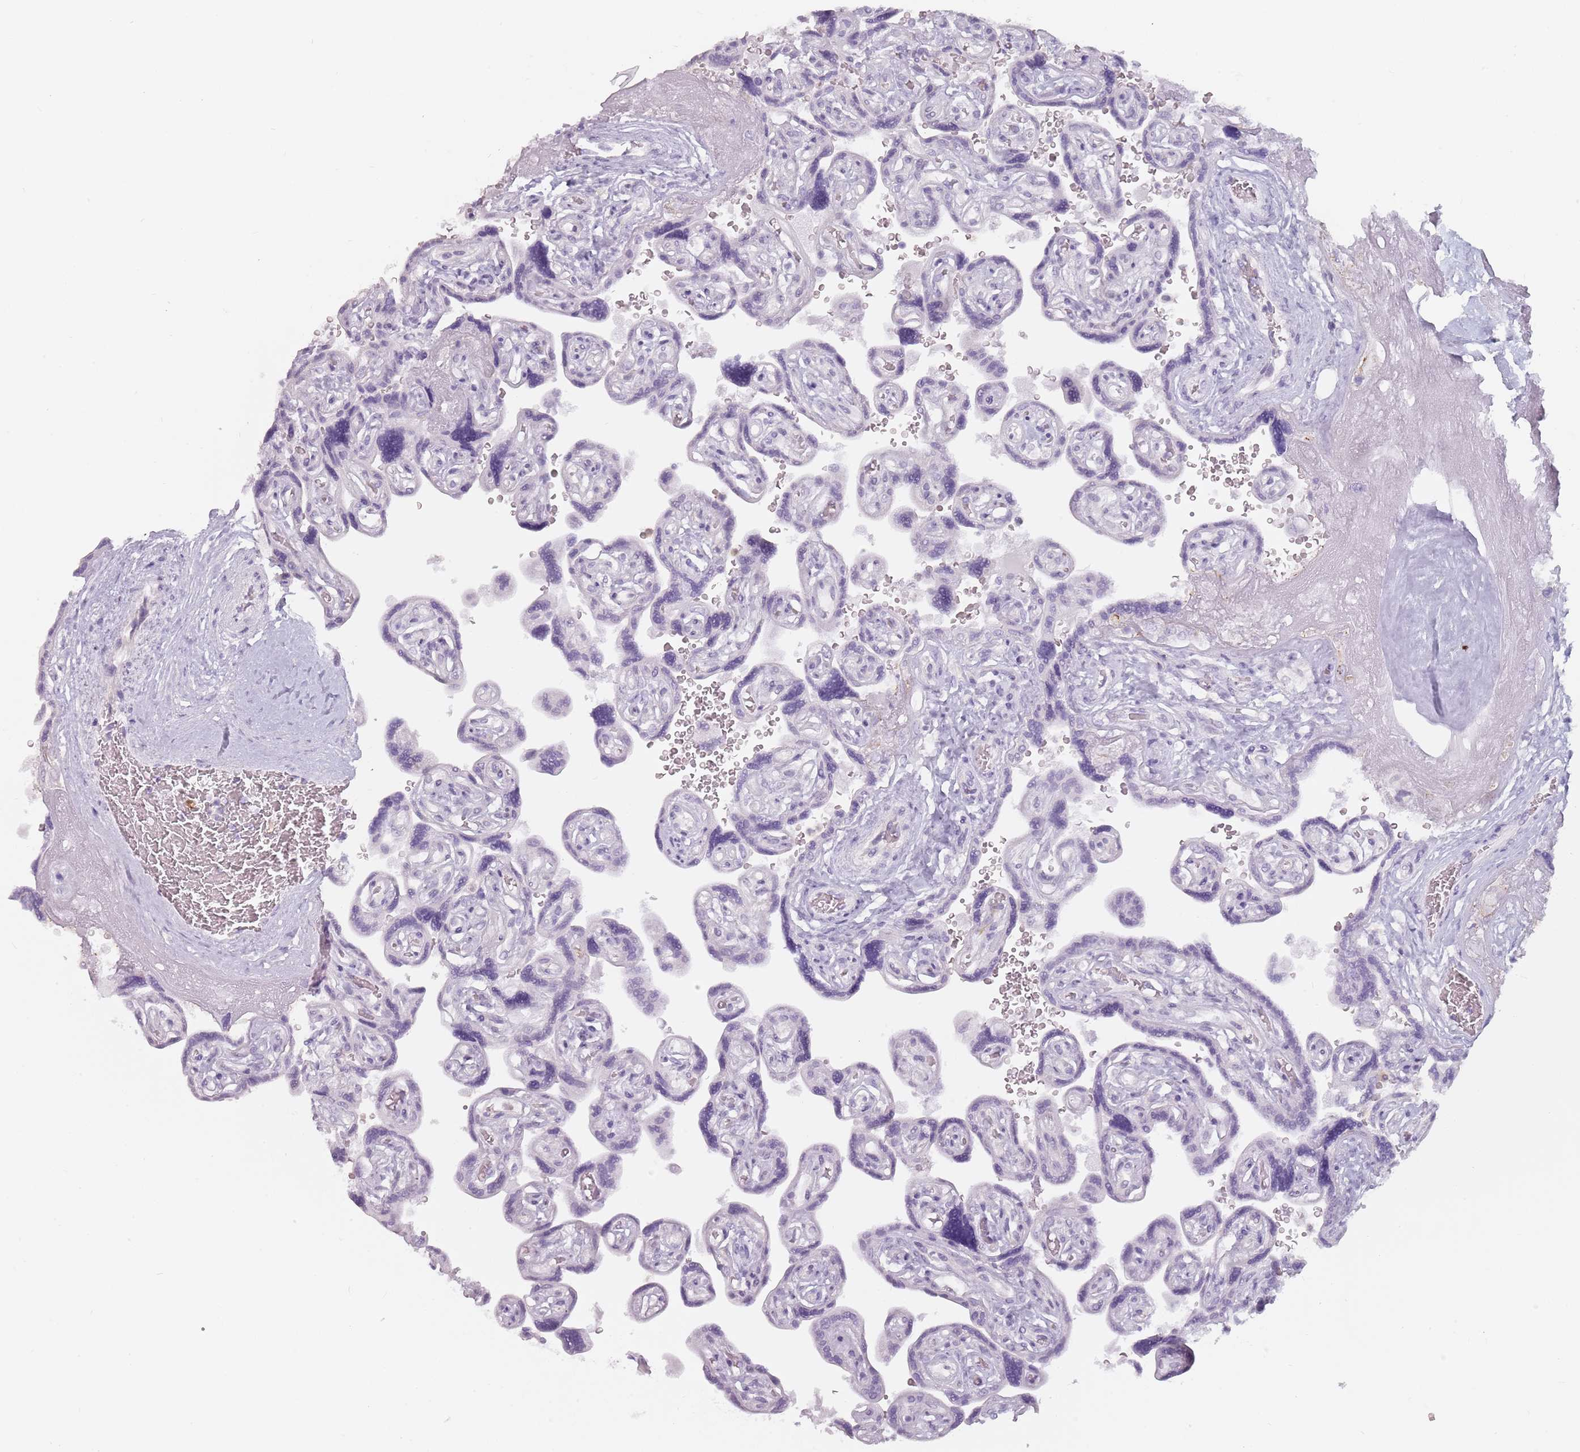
{"staining": {"intensity": "negative", "quantity": "none", "location": "none"}, "tissue": "placenta", "cell_type": "Decidual cells", "image_type": "normal", "snomed": [{"axis": "morphology", "description": "Normal tissue, NOS"}, {"axis": "topography", "description": "Placenta"}], "caption": "This micrograph is of normal placenta stained with IHC to label a protein in brown with the nuclei are counter-stained blue. There is no staining in decidual cells.", "gene": "ZNF584", "patient": {"sex": "female", "age": 32}}